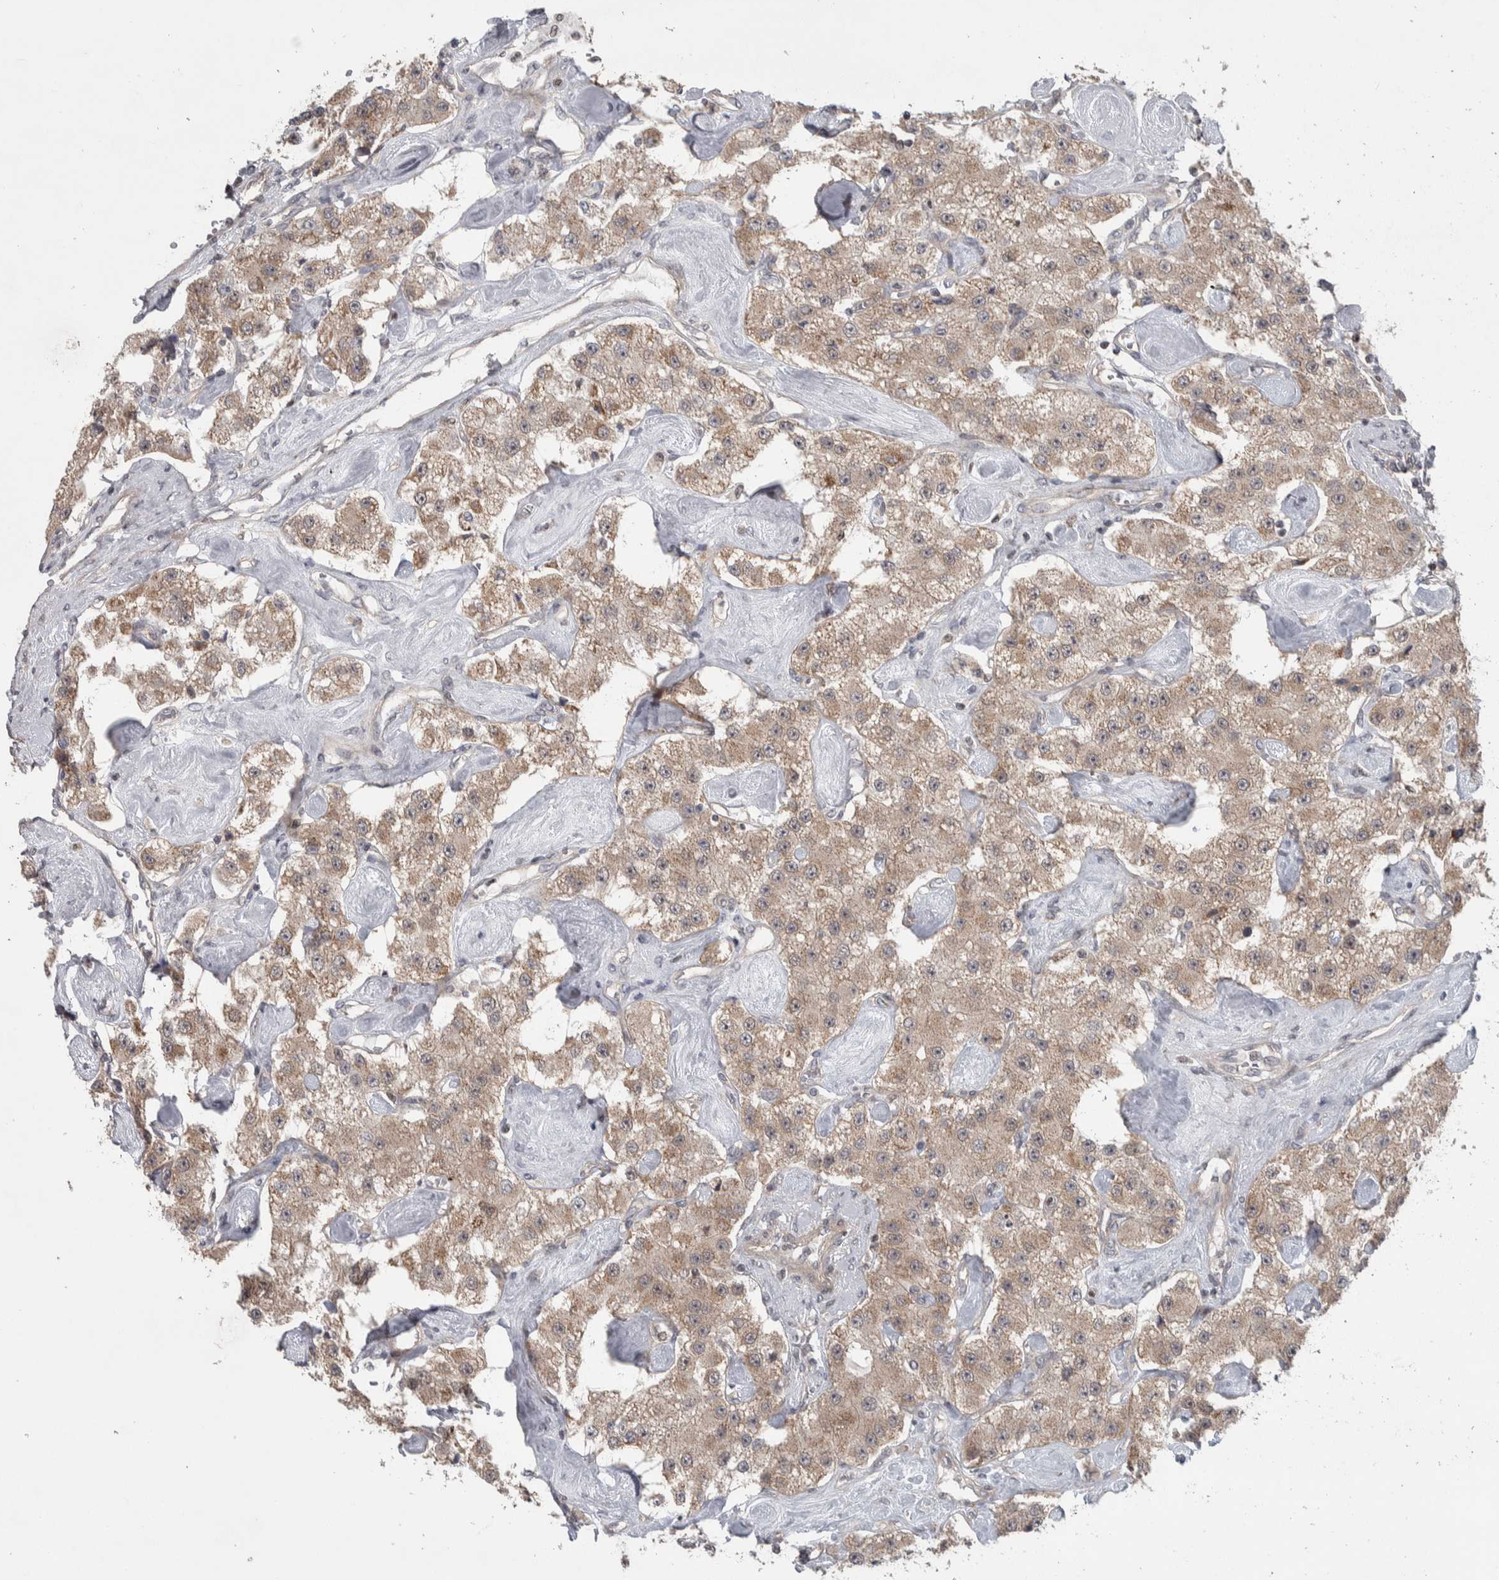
{"staining": {"intensity": "weak", "quantity": ">75%", "location": "cytoplasmic/membranous"}, "tissue": "carcinoid", "cell_type": "Tumor cells", "image_type": "cancer", "snomed": [{"axis": "morphology", "description": "Carcinoid, malignant, NOS"}, {"axis": "topography", "description": "Pancreas"}], "caption": "High-power microscopy captured an IHC histopathology image of carcinoid (malignant), revealing weak cytoplasmic/membranous staining in approximately >75% of tumor cells.", "gene": "CWC27", "patient": {"sex": "male", "age": 41}}